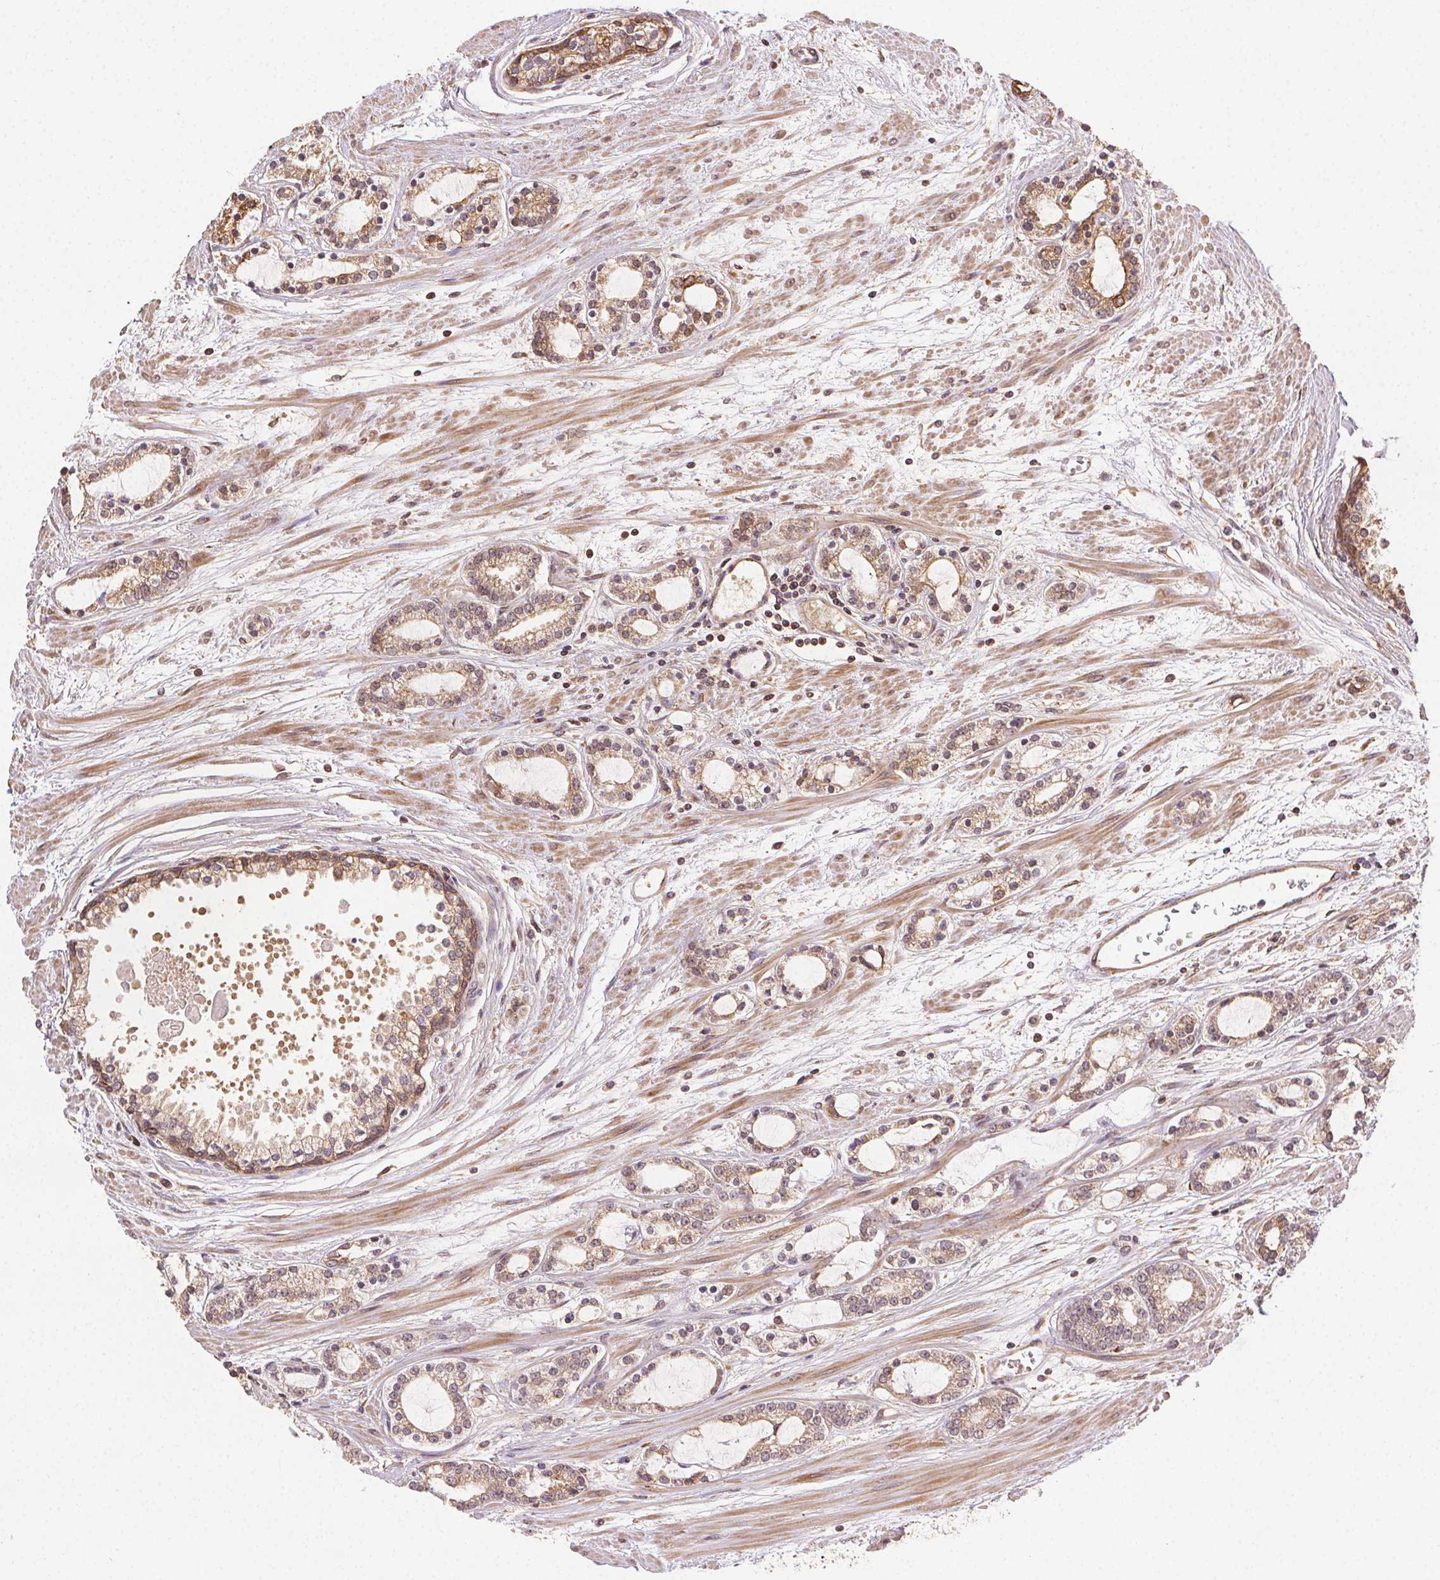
{"staining": {"intensity": "moderate", "quantity": ">75%", "location": "cytoplasmic/membranous"}, "tissue": "prostate cancer", "cell_type": "Tumor cells", "image_type": "cancer", "snomed": [{"axis": "morphology", "description": "Adenocarcinoma, Medium grade"}, {"axis": "topography", "description": "Prostate"}], "caption": "Immunohistochemical staining of human prostate cancer (medium-grade adenocarcinoma) reveals moderate cytoplasmic/membranous protein staining in approximately >75% of tumor cells.", "gene": "KLHL15", "patient": {"sex": "male", "age": 57}}